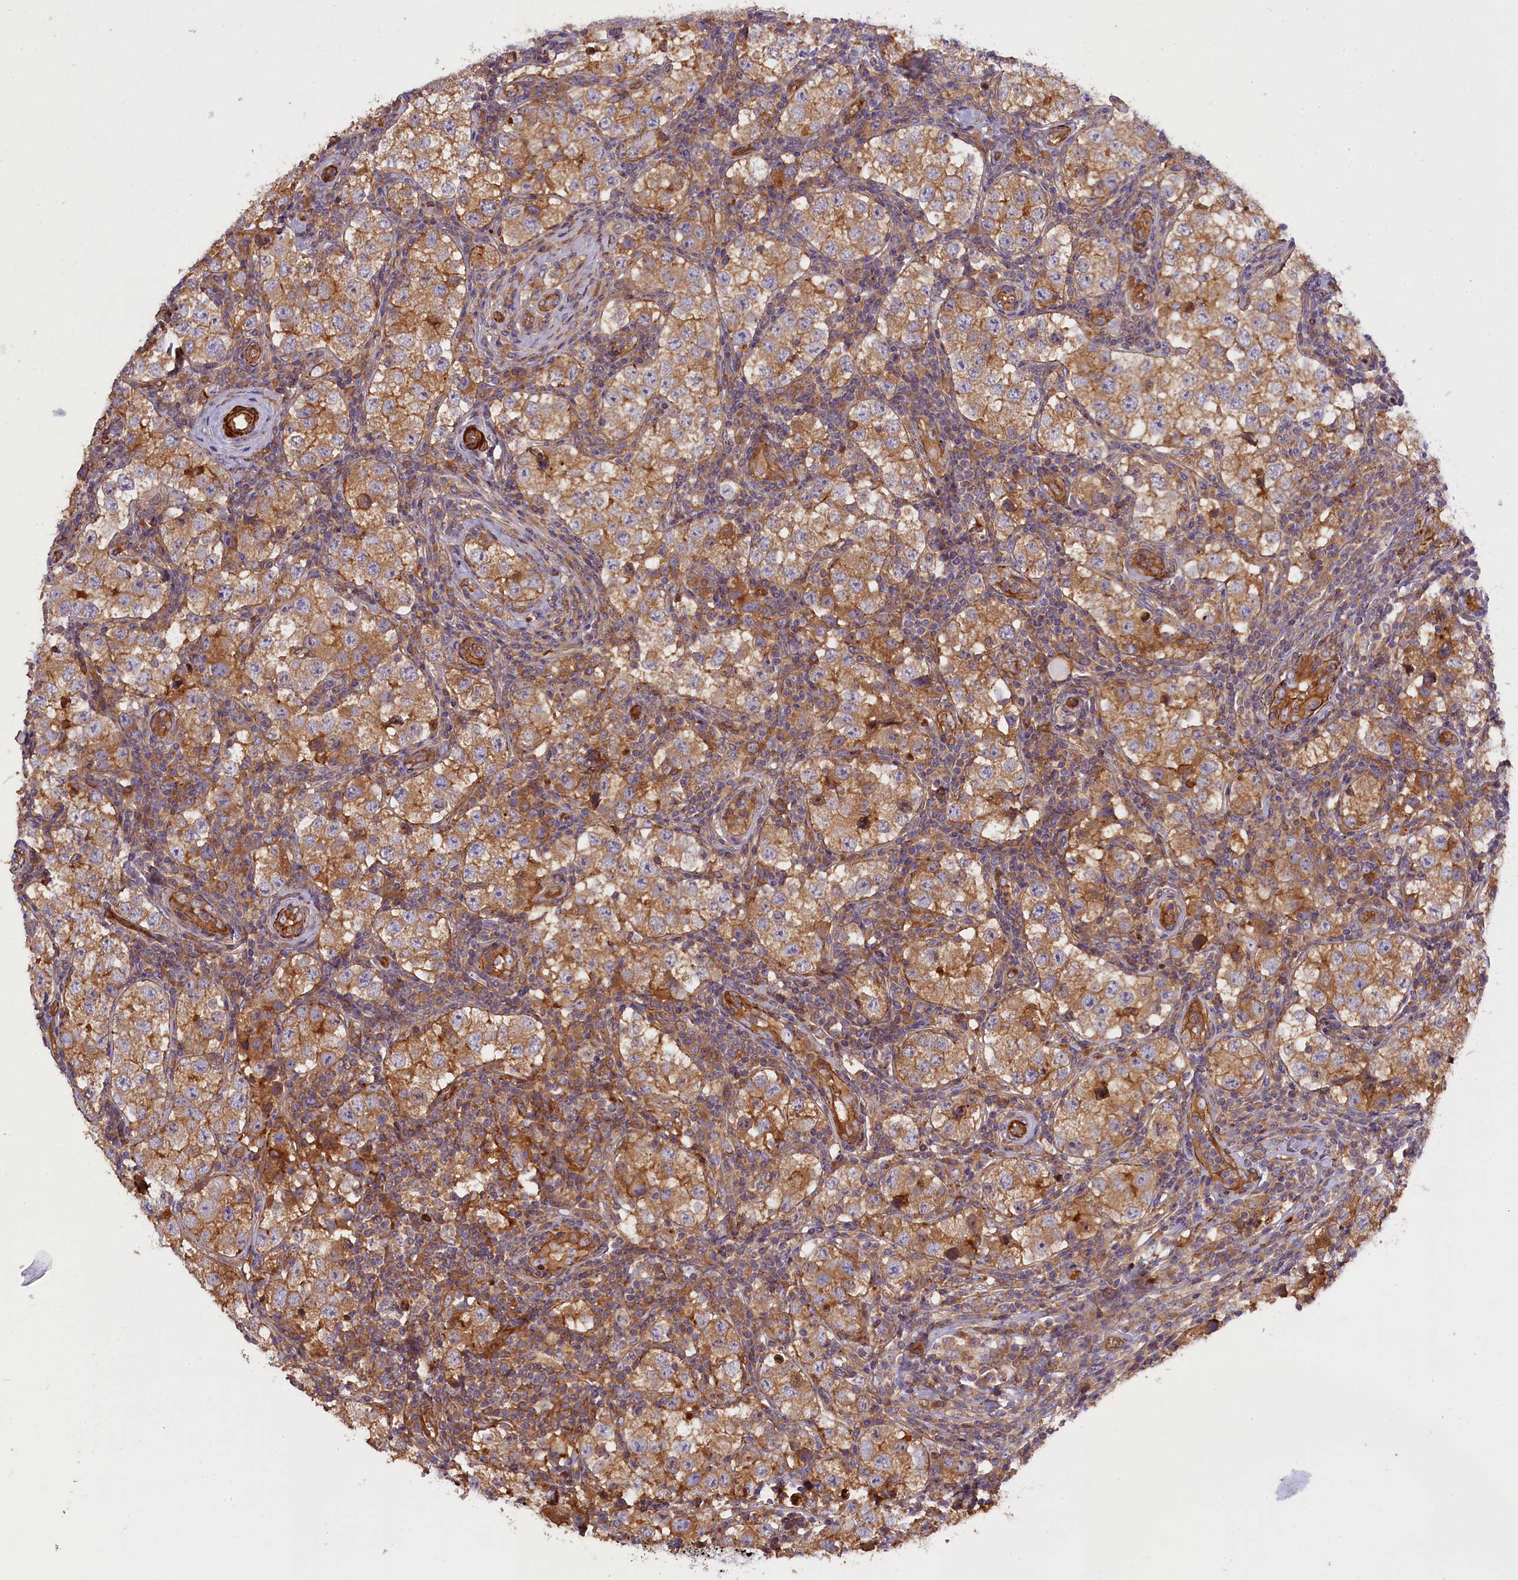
{"staining": {"intensity": "moderate", "quantity": ">75%", "location": "cytoplasmic/membranous"}, "tissue": "testis cancer", "cell_type": "Tumor cells", "image_type": "cancer", "snomed": [{"axis": "morphology", "description": "Seminoma, NOS"}, {"axis": "topography", "description": "Testis"}], "caption": "A photomicrograph showing moderate cytoplasmic/membranous staining in about >75% of tumor cells in testis seminoma, as visualized by brown immunohistochemical staining.", "gene": "FUZ", "patient": {"sex": "male", "age": 34}}